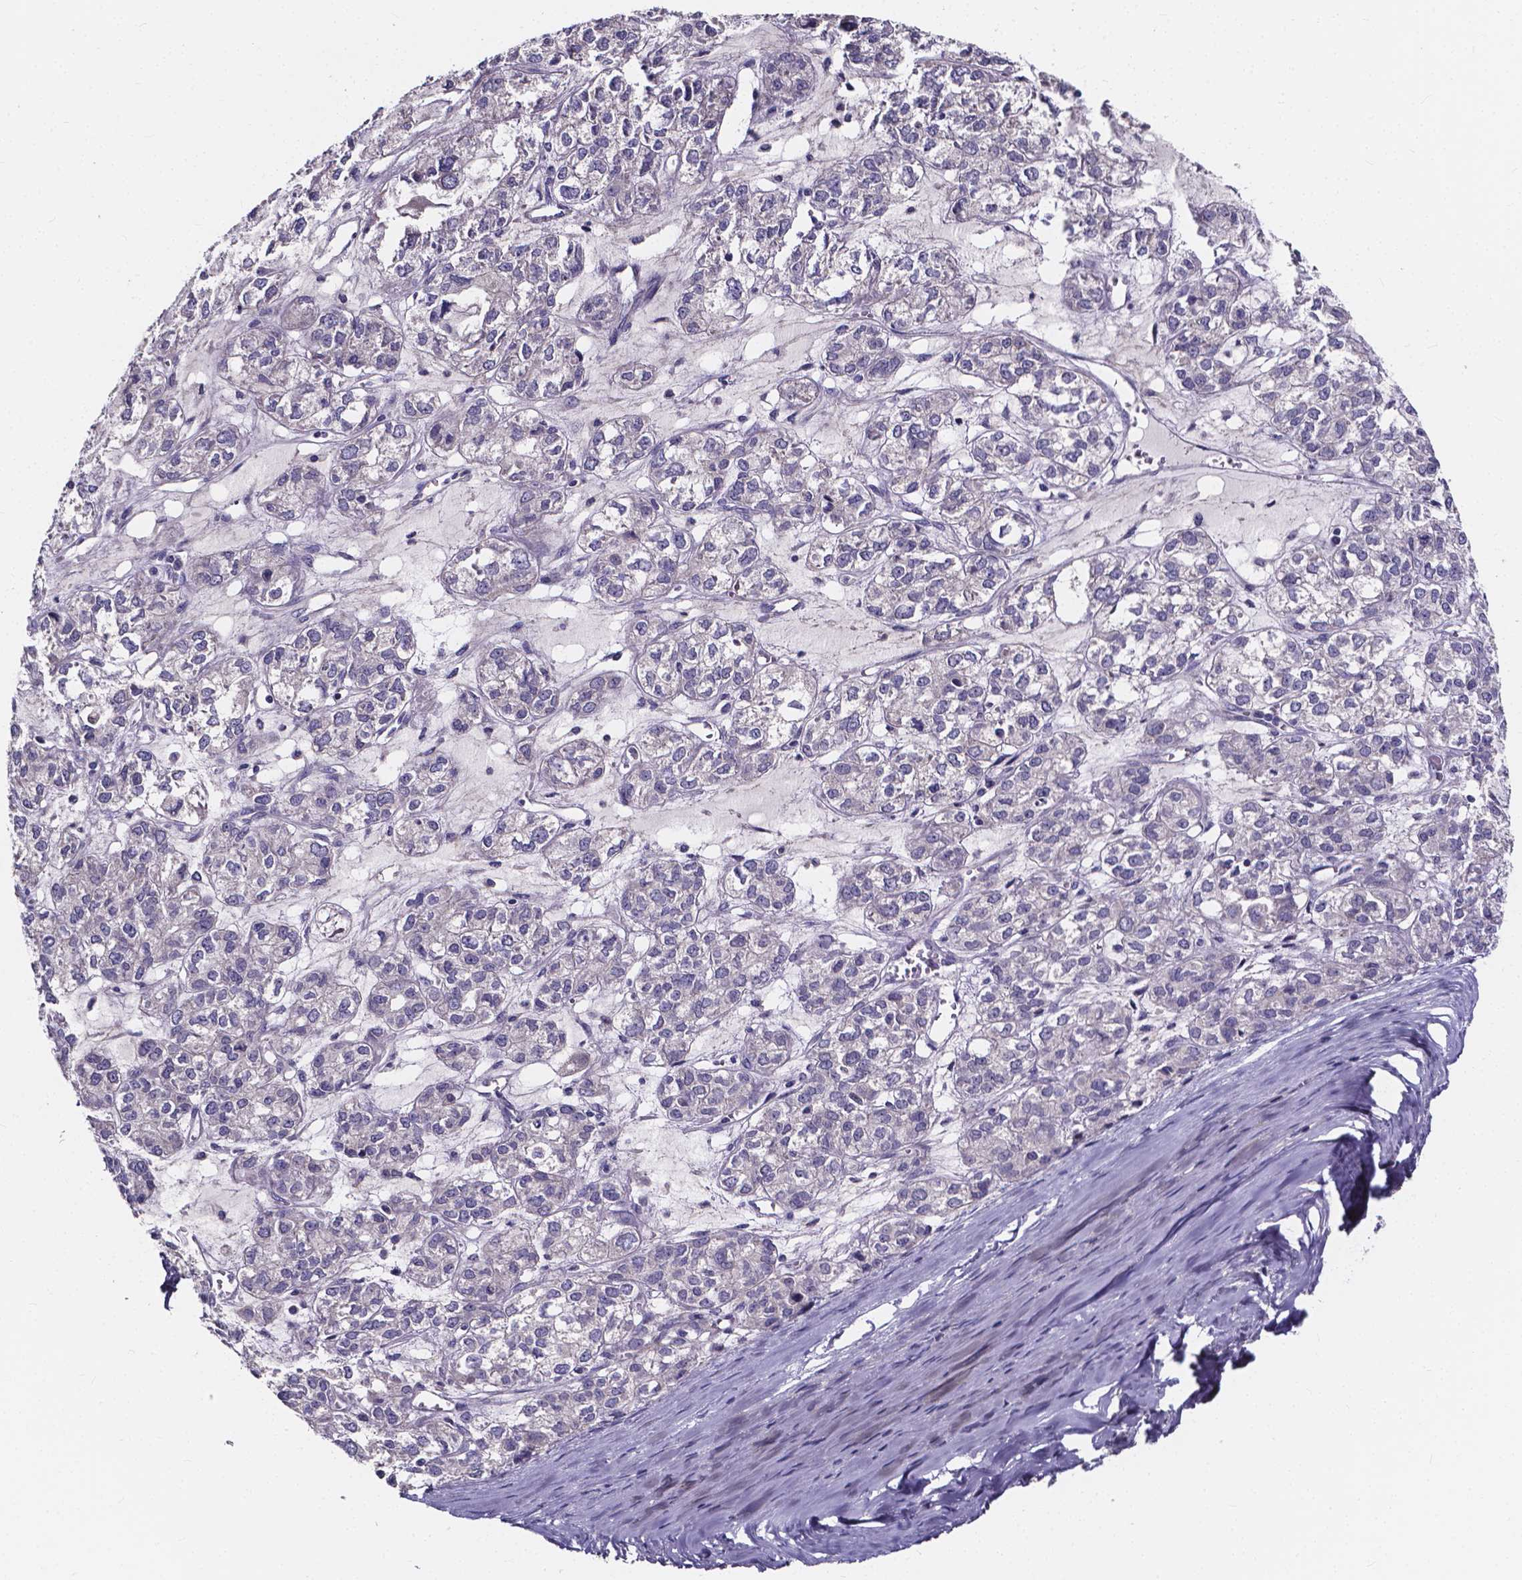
{"staining": {"intensity": "negative", "quantity": "none", "location": "none"}, "tissue": "ovarian cancer", "cell_type": "Tumor cells", "image_type": "cancer", "snomed": [{"axis": "morphology", "description": "Carcinoma, endometroid"}, {"axis": "topography", "description": "Ovary"}], "caption": "The histopathology image displays no staining of tumor cells in ovarian cancer (endometroid carcinoma).", "gene": "SPOCD1", "patient": {"sex": "female", "age": 64}}